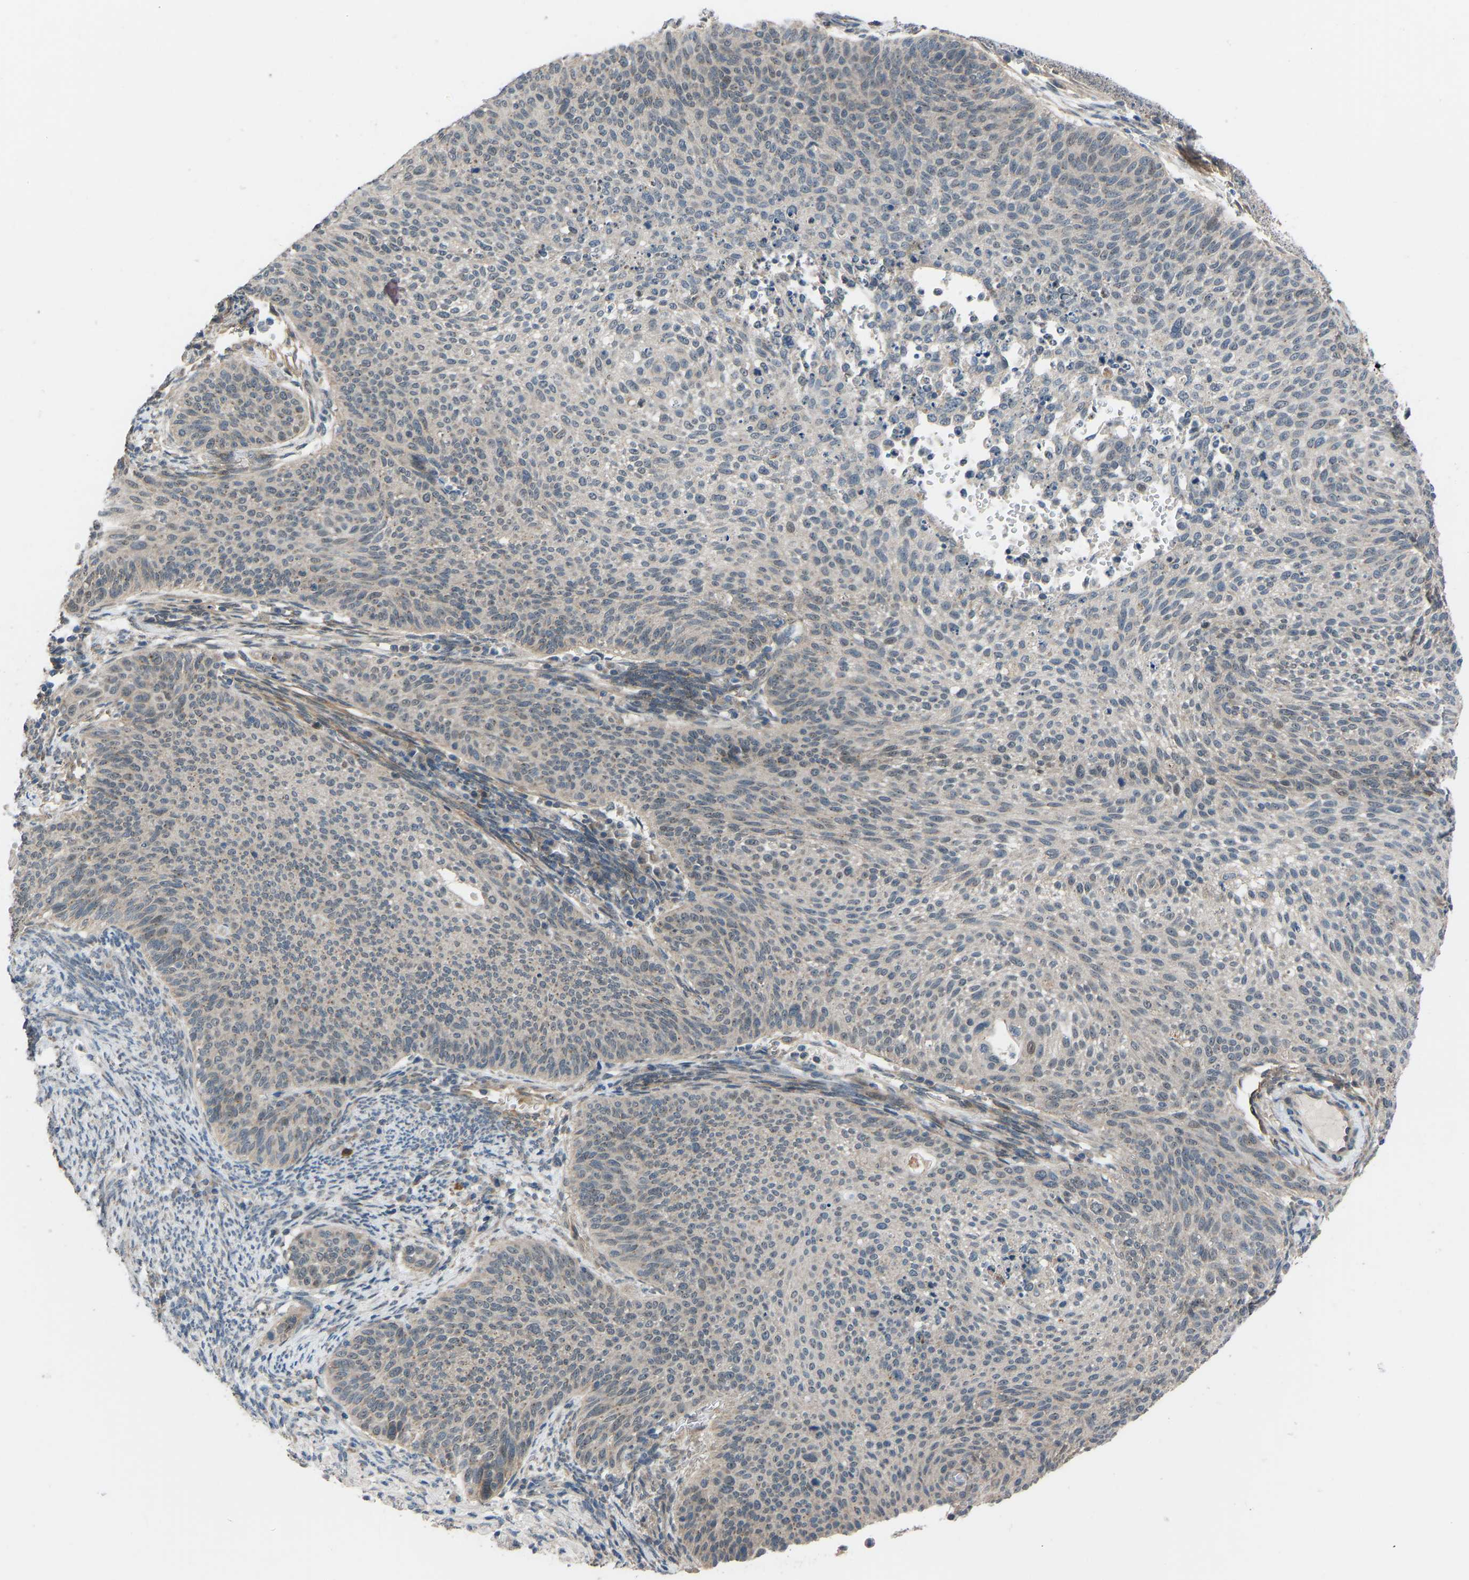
{"staining": {"intensity": "negative", "quantity": "none", "location": "none"}, "tissue": "cervical cancer", "cell_type": "Tumor cells", "image_type": "cancer", "snomed": [{"axis": "morphology", "description": "Squamous cell carcinoma, NOS"}, {"axis": "topography", "description": "Cervix"}], "caption": "Cervical squamous cell carcinoma was stained to show a protein in brown. There is no significant expression in tumor cells.", "gene": "CDK2AP1", "patient": {"sex": "female", "age": 70}}